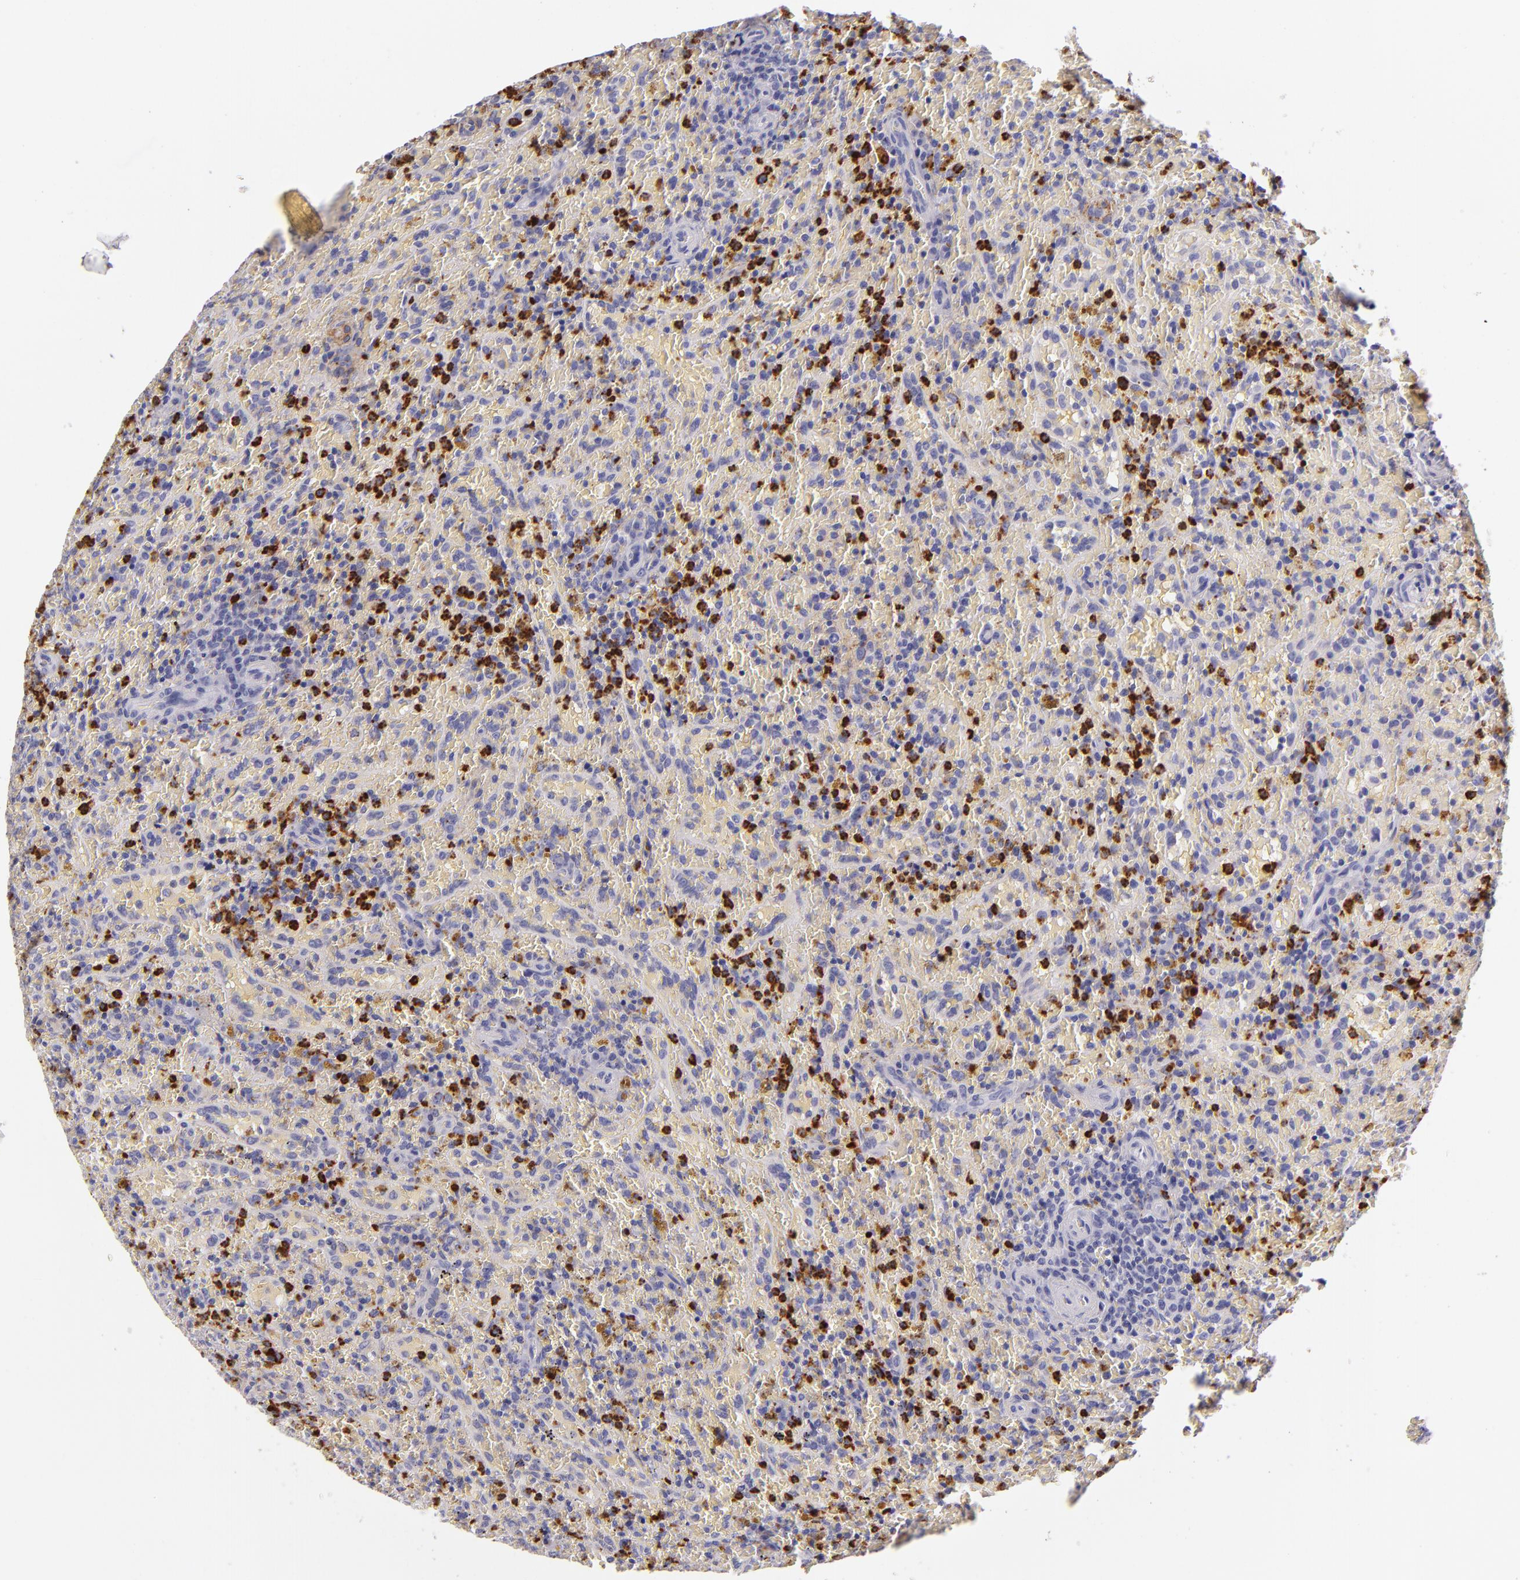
{"staining": {"intensity": "negative", "quantity": "none", "location": "none"}, "tissue": "lymphoma", "cell_type": "Tumor cells", "image_type": "cancer", "snomed": [{"axis": "morphology", "description": "Malignant lymphoma, non-Hodgkin's type, High grade"}, {"axis": "topography", "description": "Spleen"}, {"axis": "topography", "description": "Lymph node"}], "caption": "DAB immunohistochemical staining of high-grade malignant lymphoma, non-Hodgkin's type demonstrates no significant staining in tumor cells. (DAB immunohistochemistry (IHC) with hematoxylin counter stain).", "gene": "CDH3", "patient": {"sex": "female", "age": 70}}